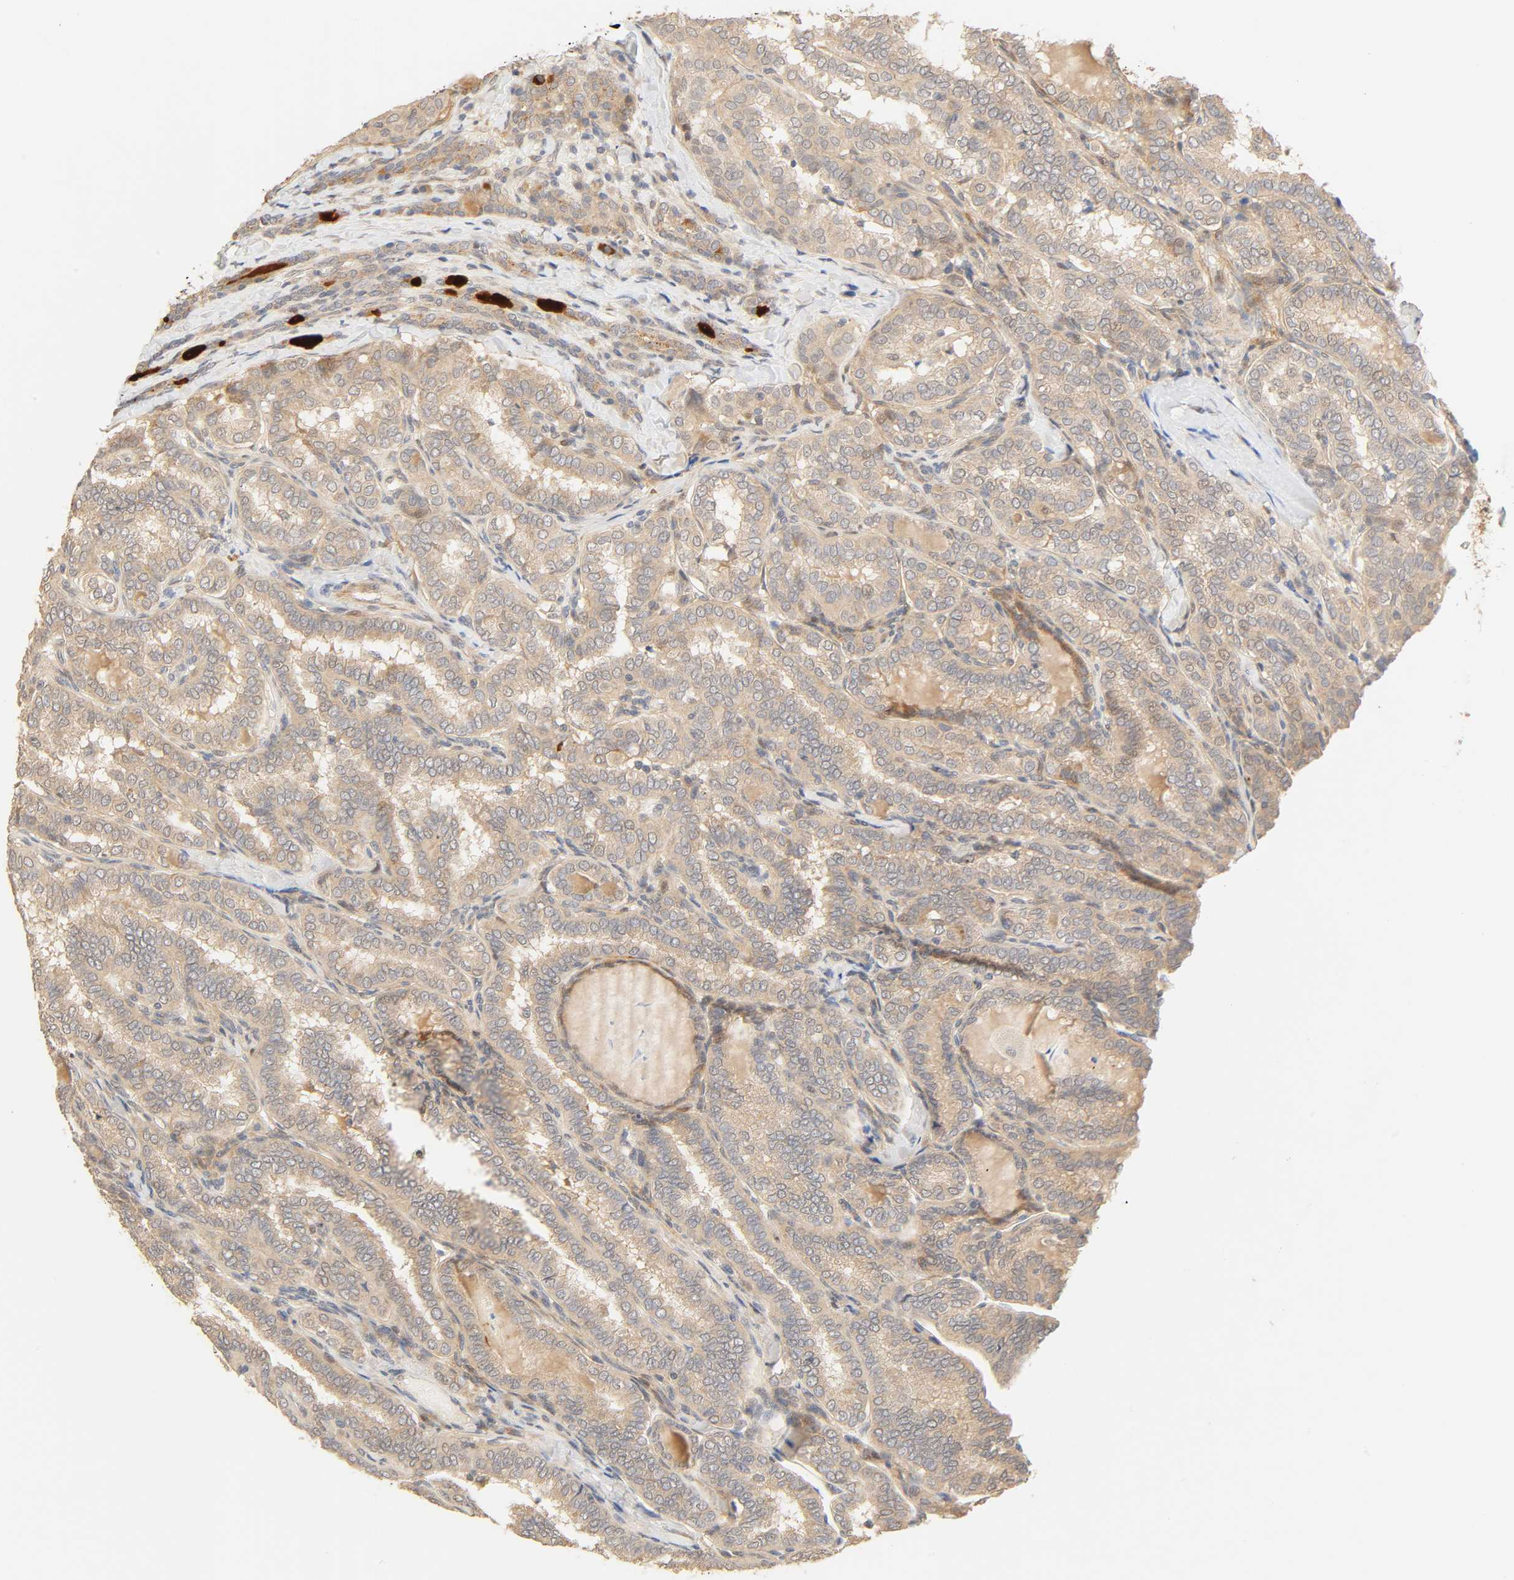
{"staining": {"intensity": "moderate", "quantity": ">75%", "location": "cytoplasmic/membranous"}, "tissue": "thyroid cancer", "cell_type": "Tumor cells", "image_type": "cancer", "snomed": [{"axis": "morphology", "description": "Papillary adenocarcinoma, NOS"}, {"axis": "topography", "description": "Thyroid gland"}], "caption": "A photomicrograph of human papillary adenocarcinoma (thyroid) stained for a protein shows moderate cytoplasmic/membranous brown staining in tumor cells.", "gene": "CACNA1G", "patient": {"sex": "female", "age": 30}}